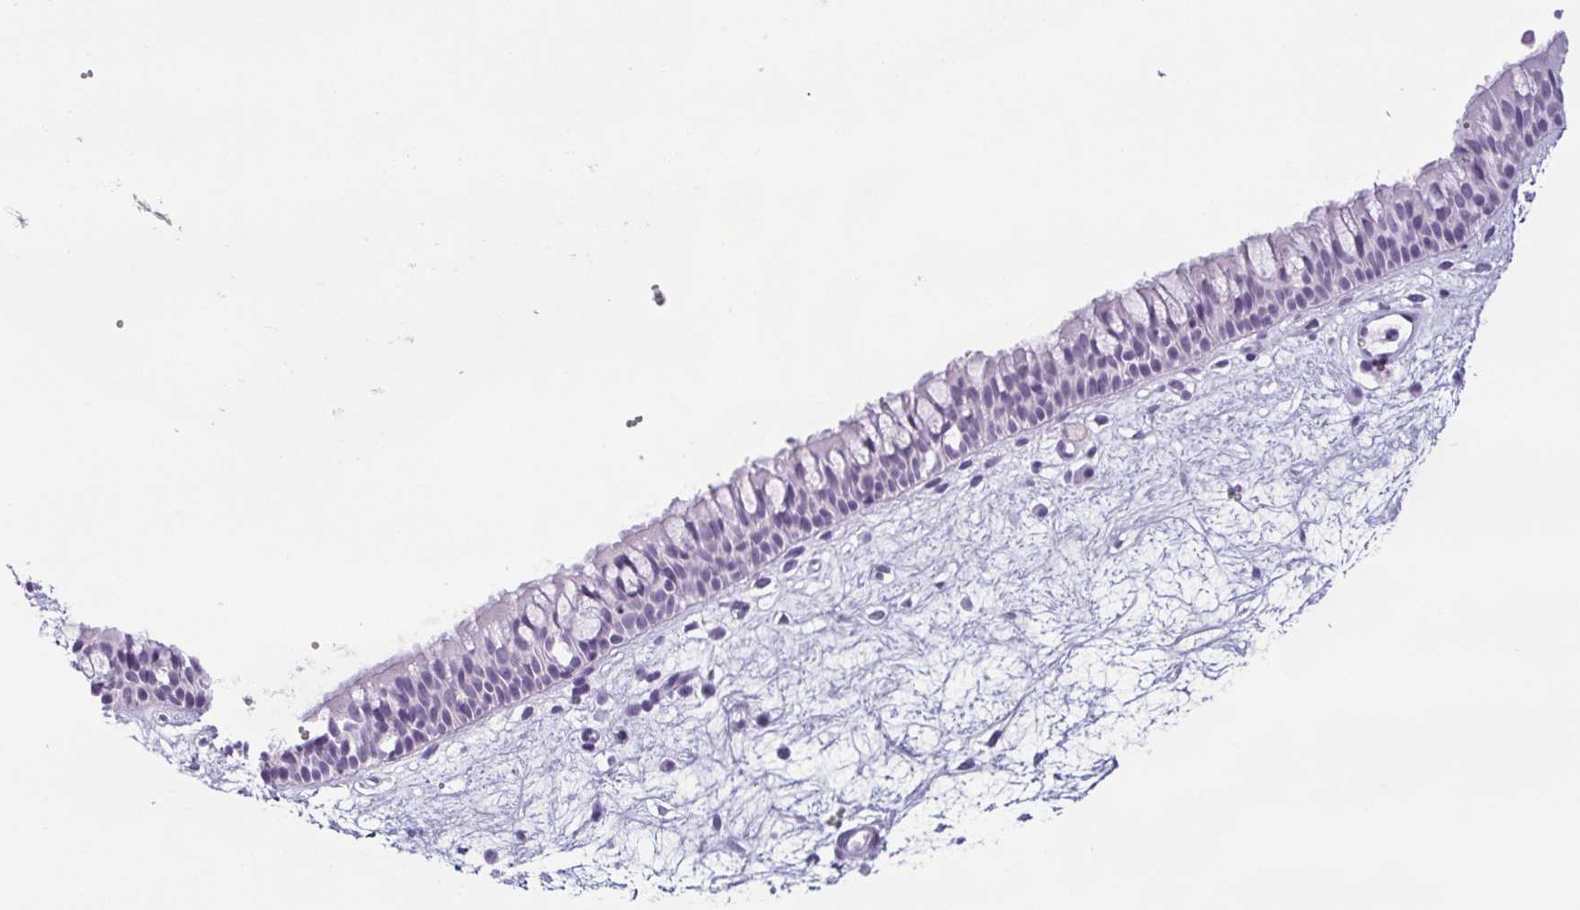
{"staining": {"intensity": "weak", "quantity": "<25%", "location": "cytoplasmic/membranous"}, "tissue": "nasopharynx", "cell_type": "Respiratory epithelial cells", "image_type": "normal", "snomed": [{"axis": "morphology", "description": "Normal tissue, NOS"}, {"axis": "topography", "description": "Nasopharynx"}], "caption": "Immunohistochemistry photomicrograph of normal nasopharynx: nasopharynx stained with DAB (3,3'-diaminobenzidine) displays no significant protein positivity in respiratory epithelial cells.", "gene": "KRT78", "patient": {"sex": "male", "age": 69}}